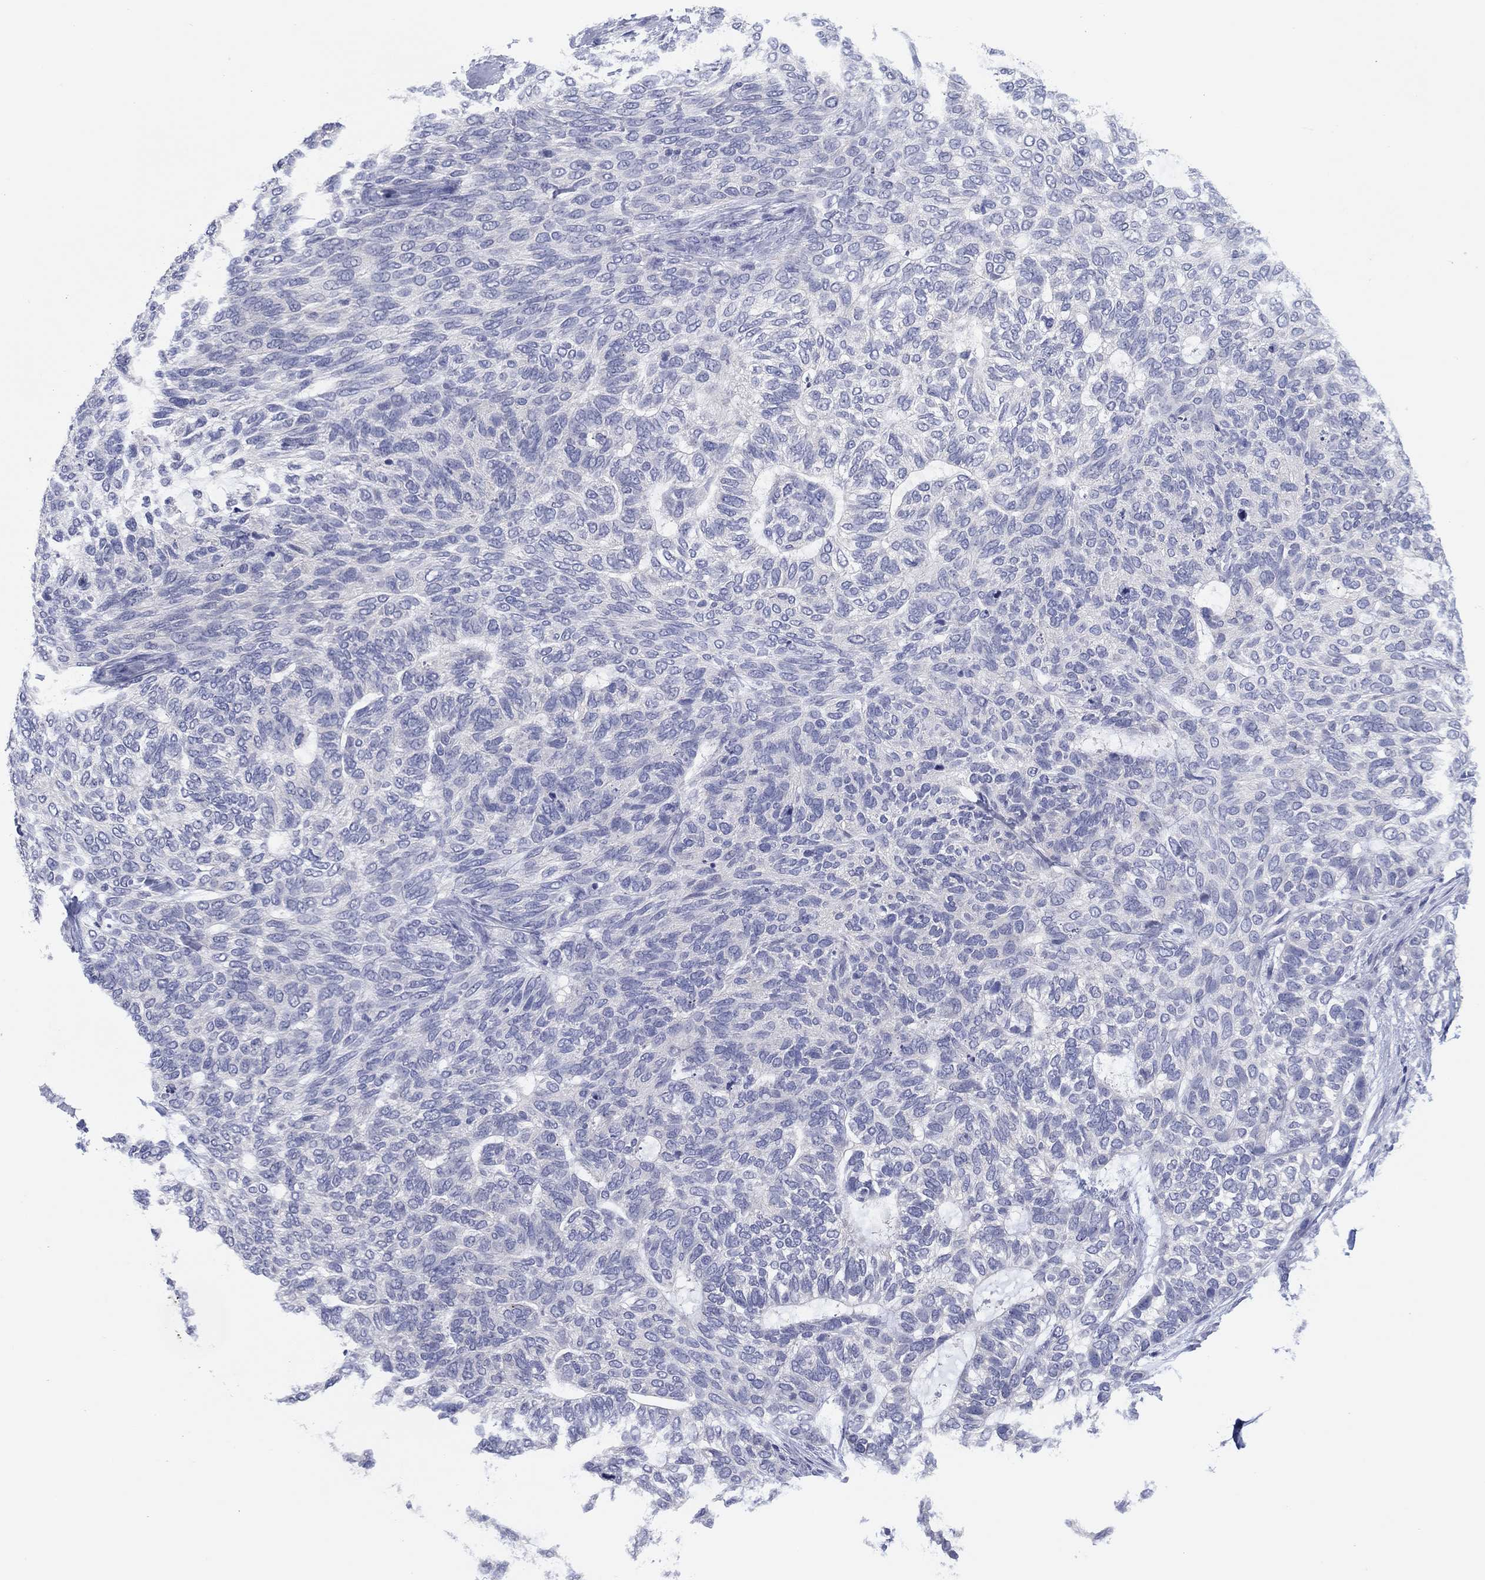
{"staining": {"intensity": "negative", "quantity": "none", "location": "none"}, "tissue": "skin cancer", "cell_type": "Tumor cells", "image_type": "cancer", "snomed": [{"axis": "morphology", "description": "Basal cell carcinoma"}, {"axis": "topography", "description": "Skin"}], "caption": "The photomicrograph displays no staining of tumor cells in skin cancer. (DAB (3,3'-diaminobenzidine) immunohistochemistry (IHC), high magnification).", "gene": "CPNE6", "patient": {"sex": "female", "age": 65}}